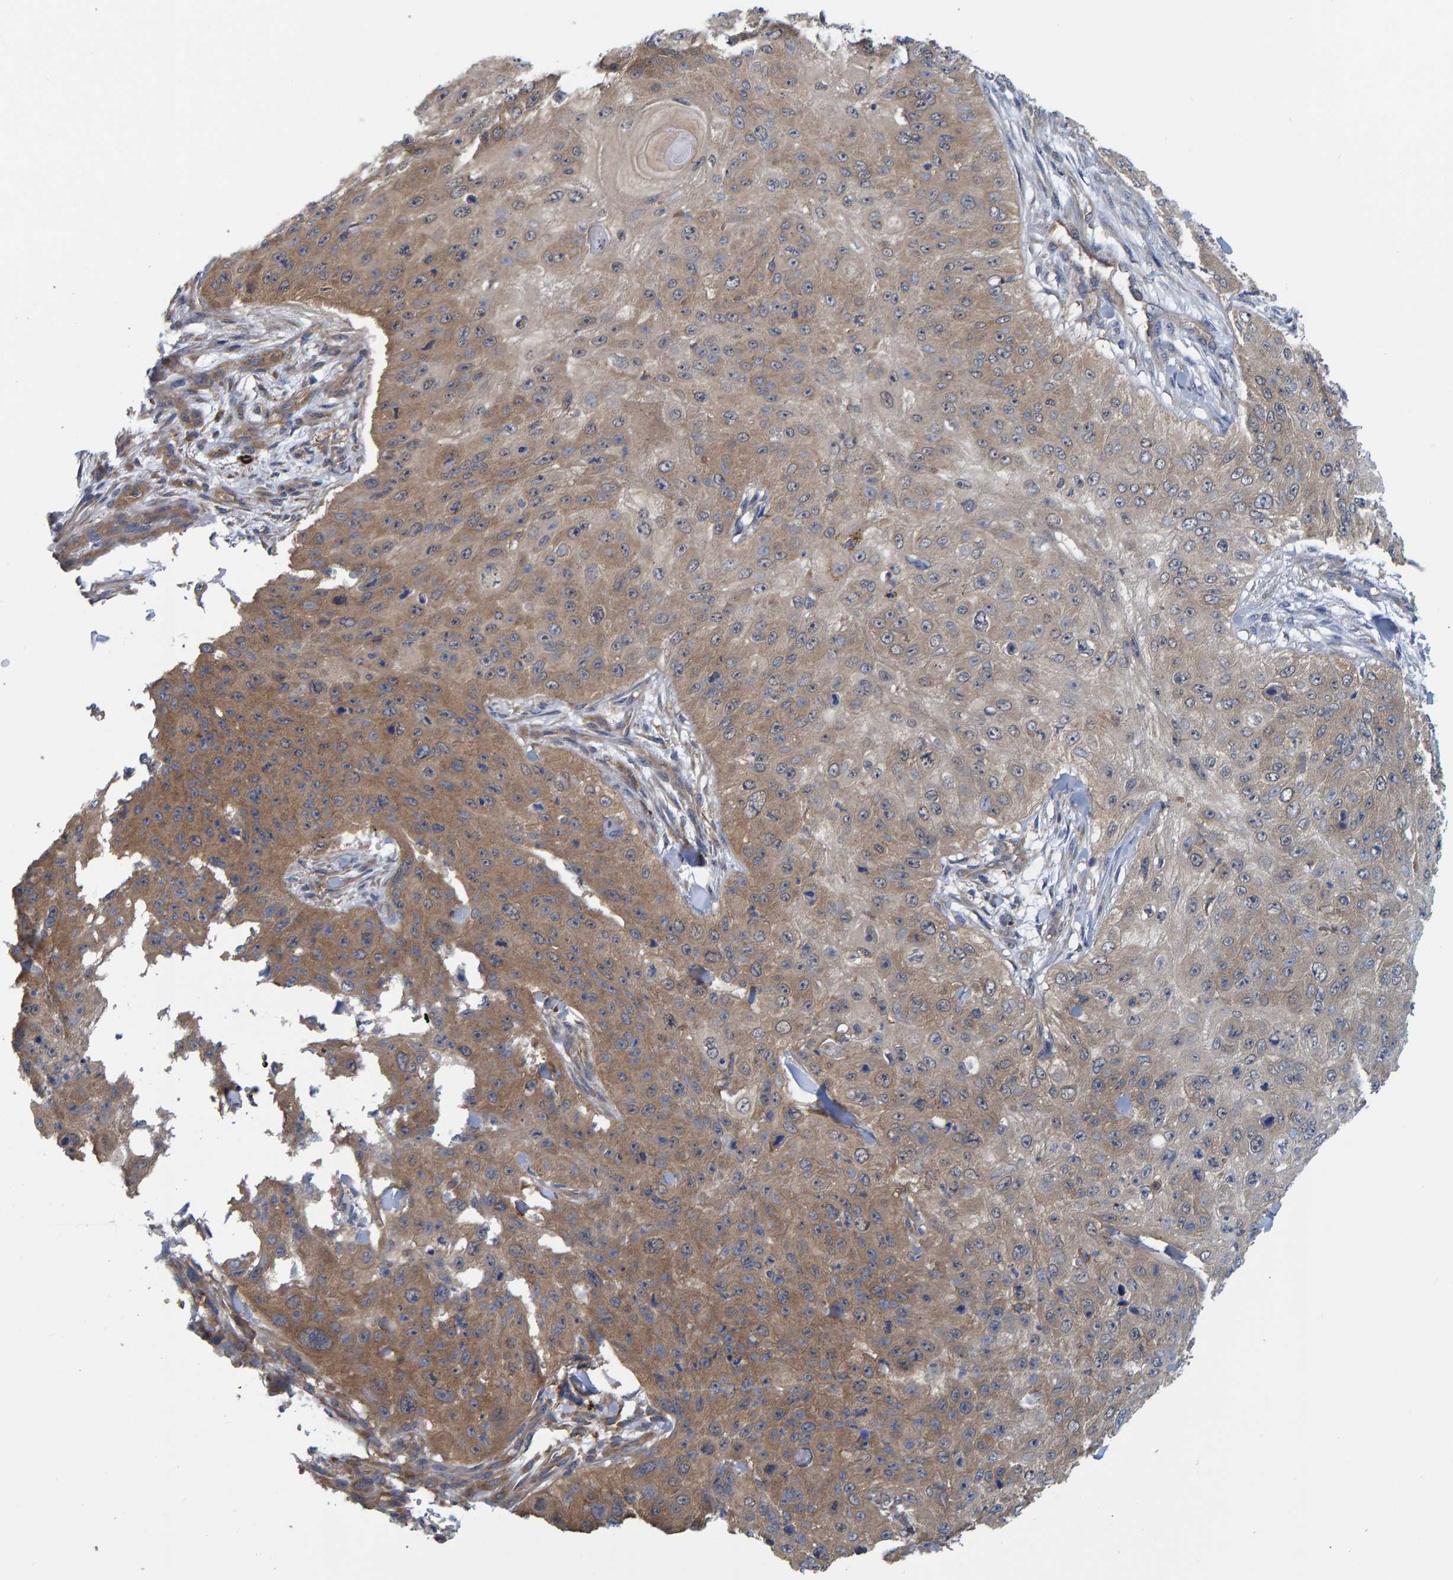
{"staining": {"intensity": "moderate", "quantity": ">75%", "location": "cytoplasmic/membranous"}, "tissue": "skin cancer", "cell_type": "Tumor cells", "image_type": "cancer", "snomed": [{"axis": "morphology", "description": "Squamous cell carcinoma, NOS"}, {"axis": "topography", "description": "Skin"}], "caption": "Protein staining of squamous cell carcinoma (skin) tissue exhibits moderate cytoplasmic/membranous expression in about >75% of tumor cells.", "gene": "LRSAM1", "patient": {"sex": "female", "age": 80}}